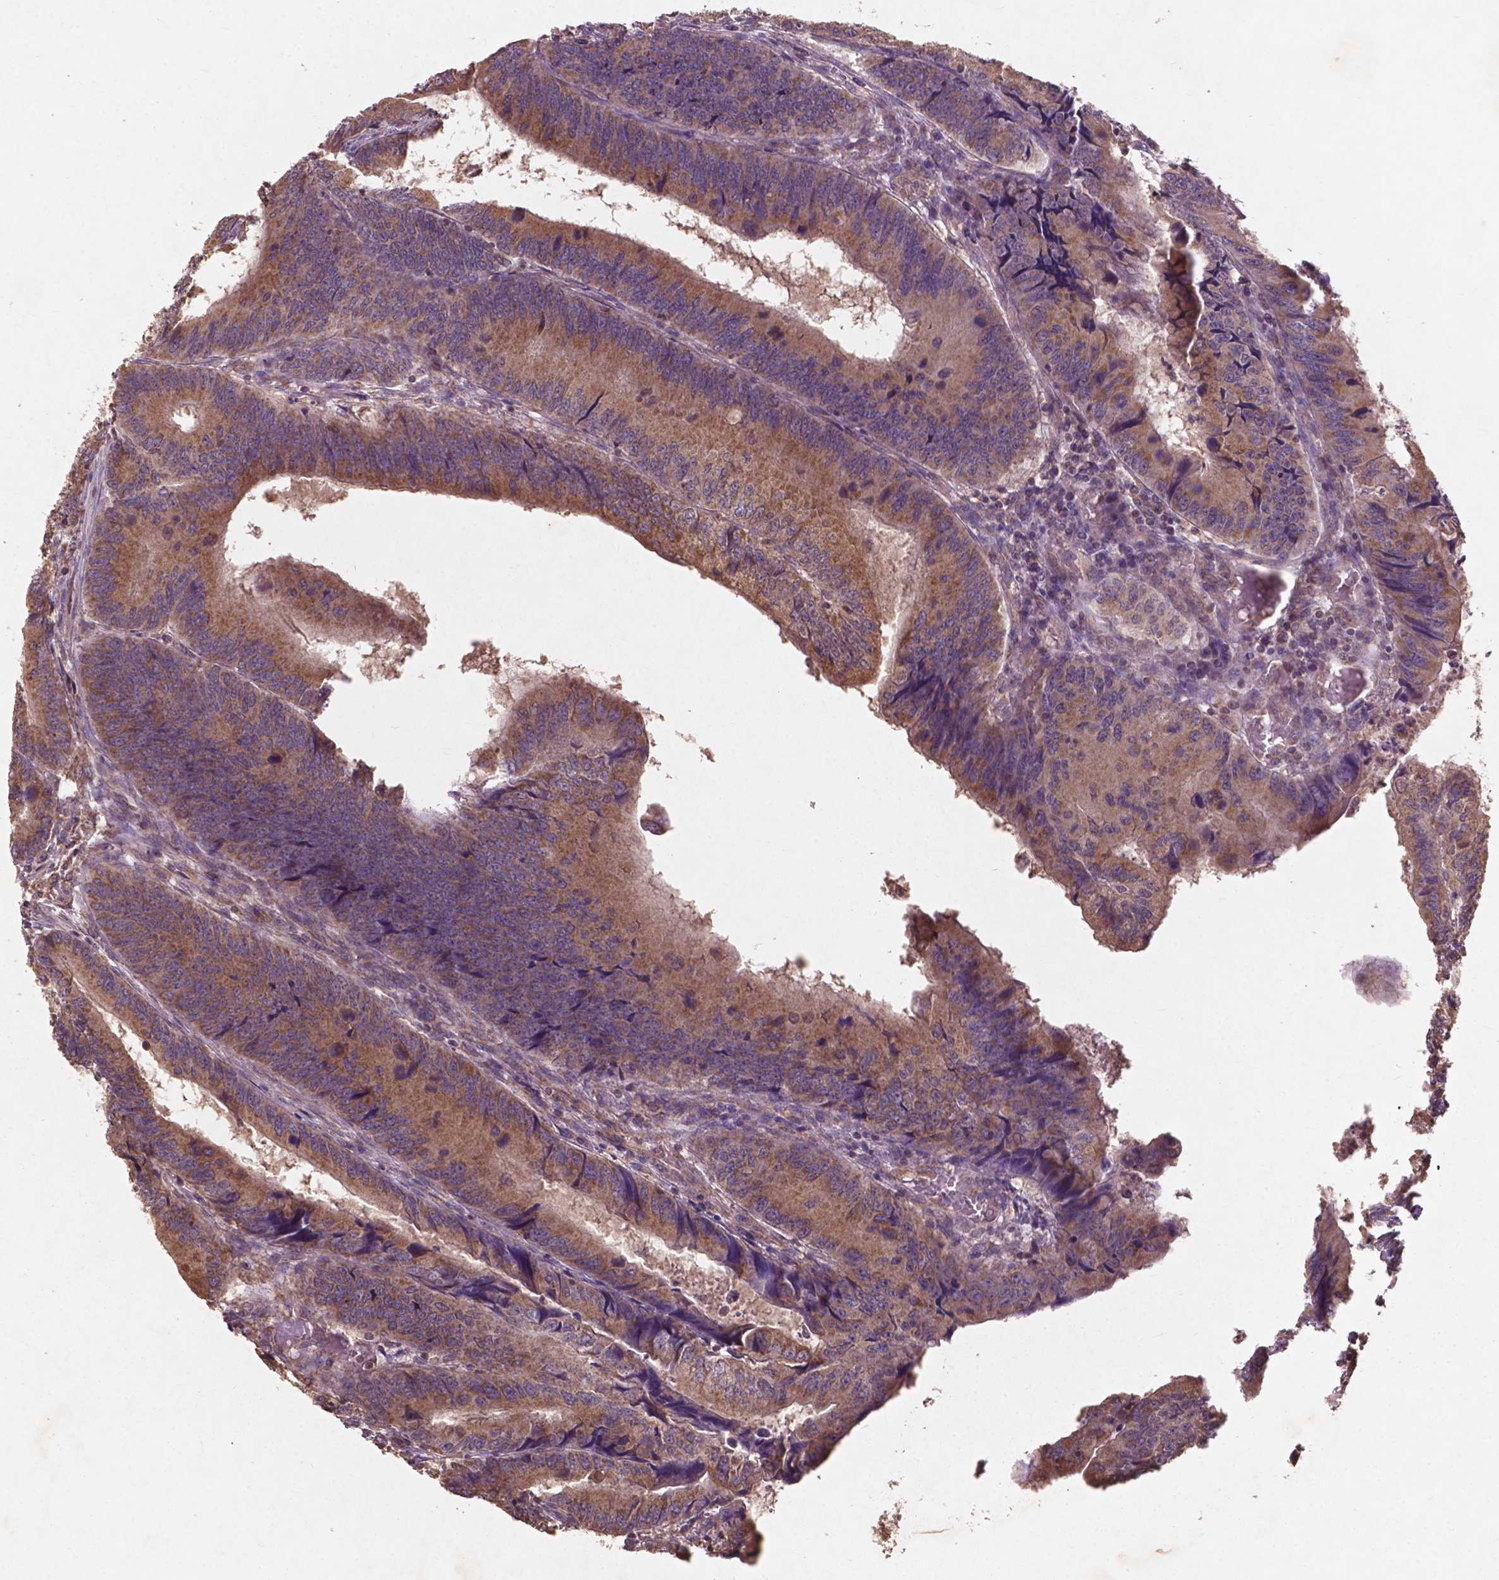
{"staining": {"intensity": "moderate", "quantity": ">75%", "location": "cytoplasmic/membranous"}, "tissue": "colorectal cancer", "cell_type": "Tumor cells", "image_type": "cancer", "snomed": [{"axis": "morphology", "description": "Adenocarcinoma, NOS"}, {"axis": "topography", "description": "Colon"}], "caption": "Immunohistochemistry of colorectal cancer (adenocarcinoma) shows medium levels of moderate cytoplasmic/membranous staining in about >75% of tumor cells. Nuclei are stained in blue.", "gene": "ST6GALNAC5", "patient": {"sex": "male", "age": 53}}